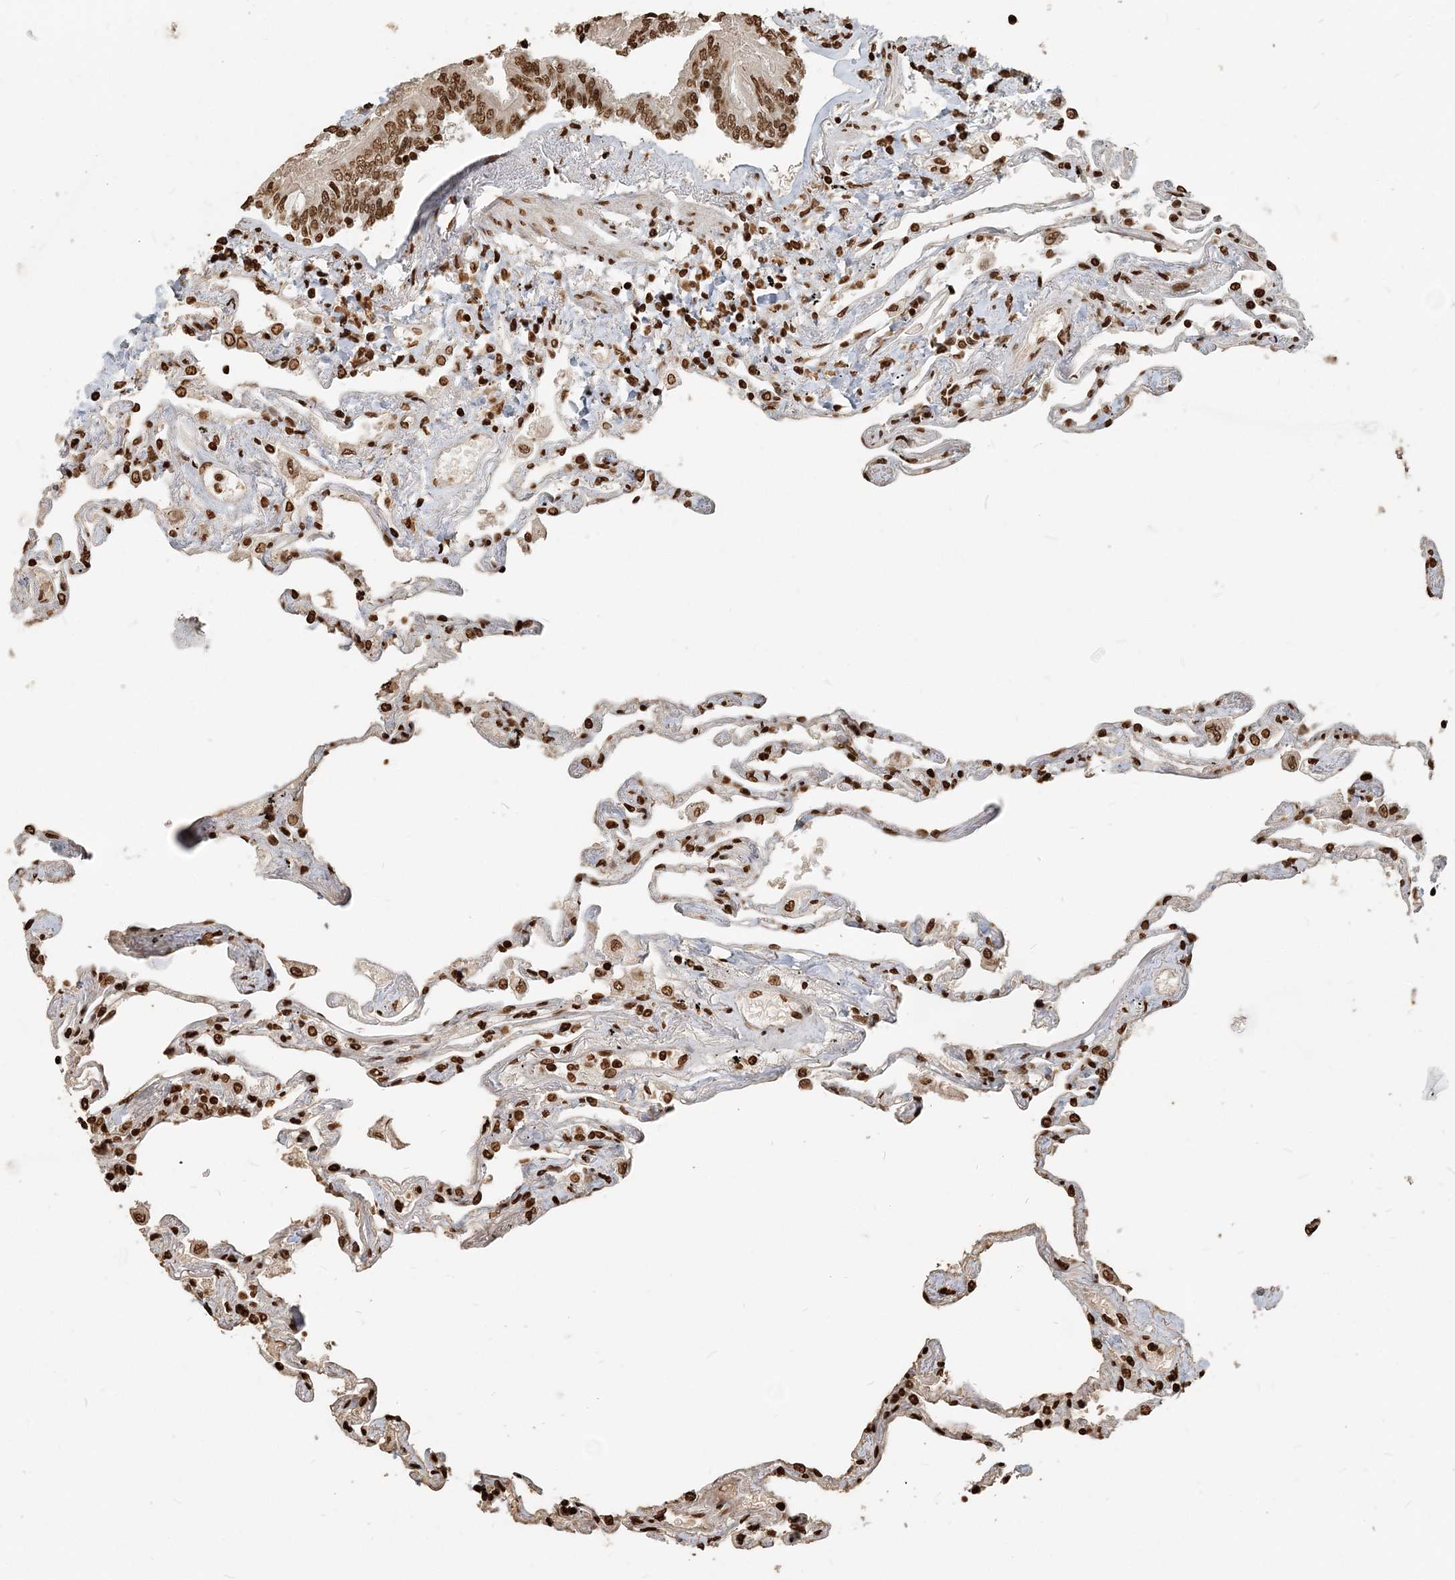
{"staining": {"intensity": "strong", "quantity": ">75%", "location": "nuclear"}, "tissue": "lung", "cell_type": "Alveolar cells", "image_type": "normal", "snomed": [{"axis": "morphology", "description": "Normal tissue, NOS"}, {"axis": "topography", "description": "Lung"}], "caption": "Lung stained with DAB IHC exhibits high levels of strong nuclear staining in approximately >75% of alveolar cells.", "gene": "H3", "patient": {"sex": "female", "age": 67}}